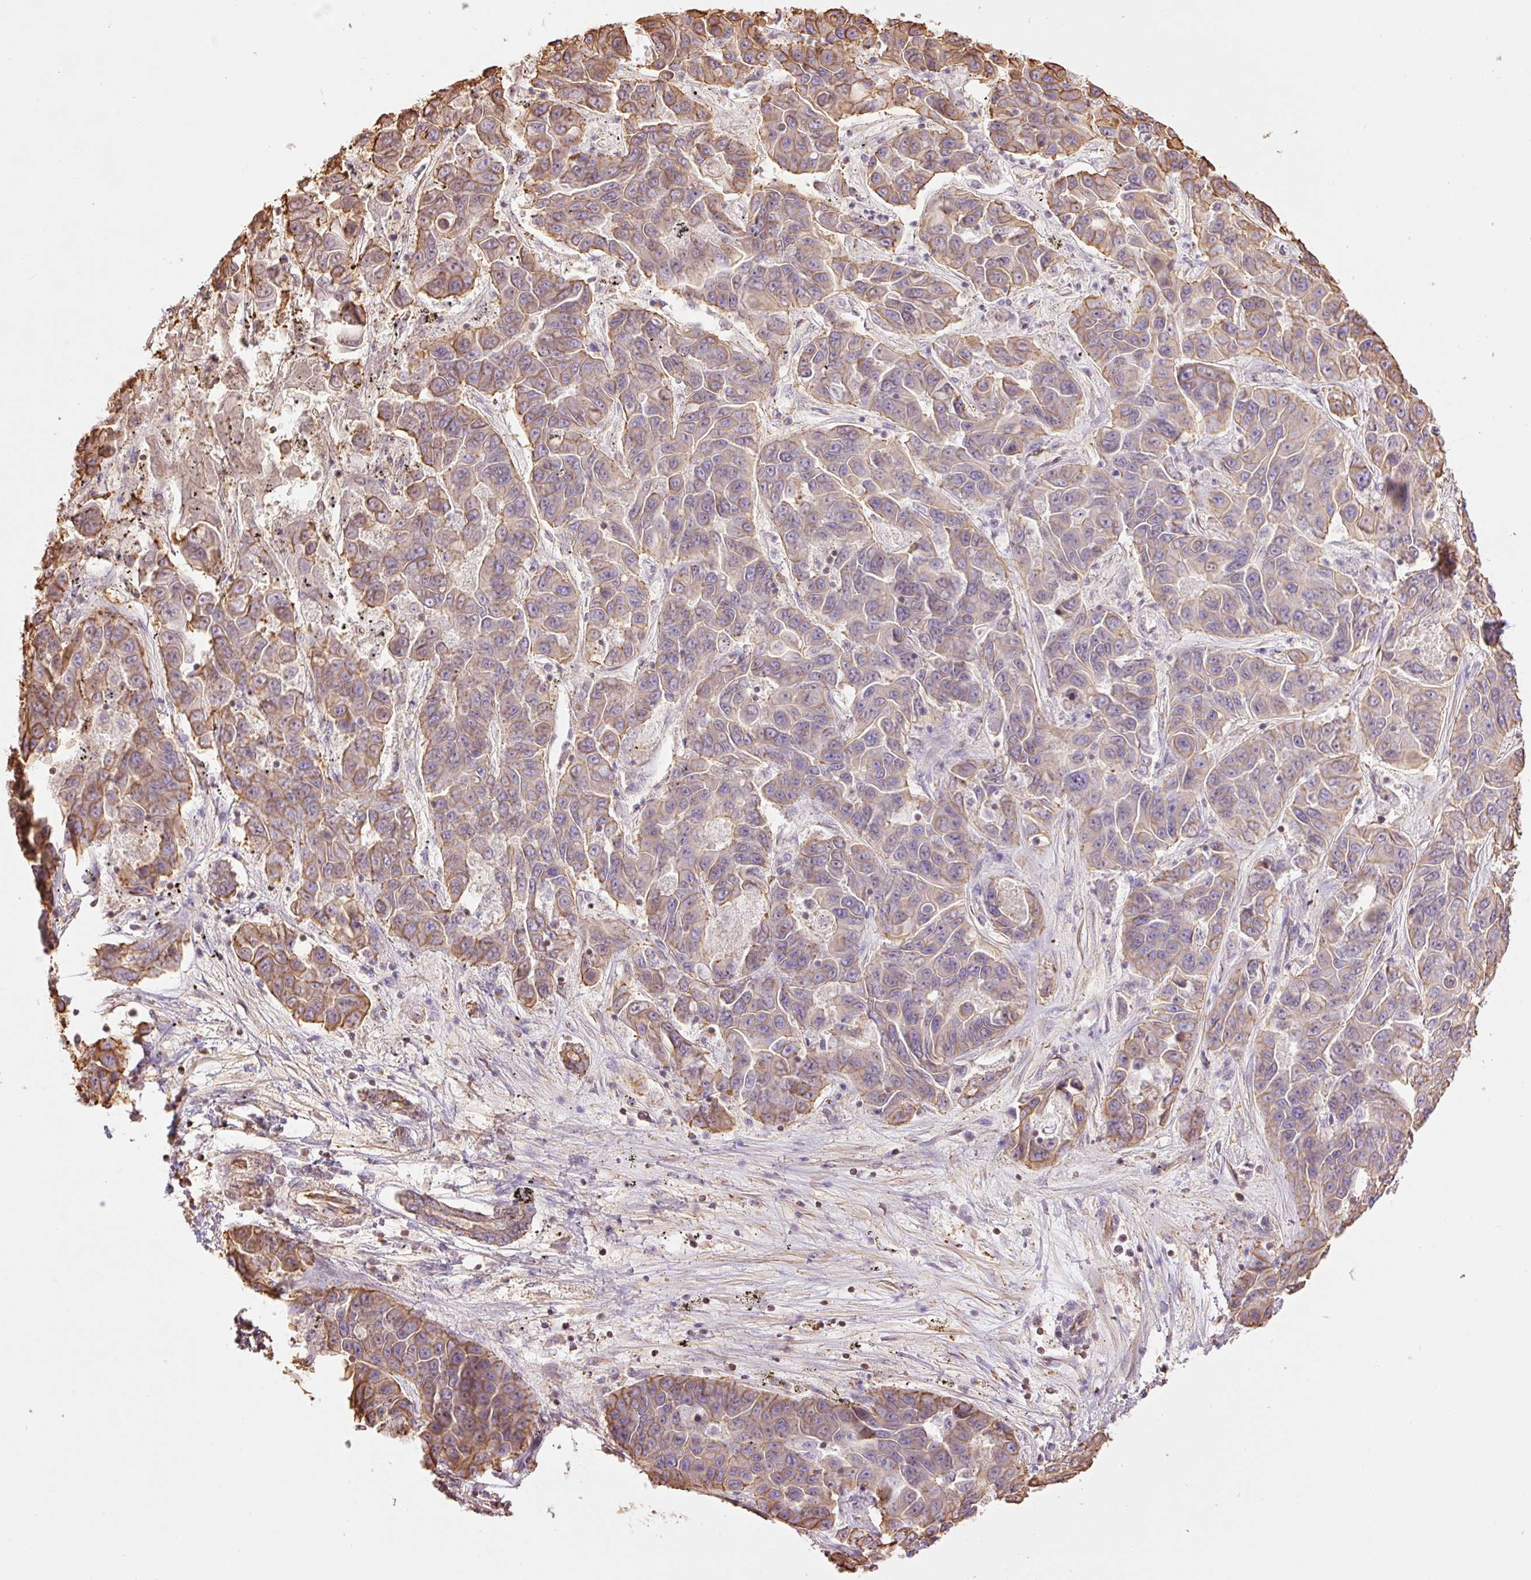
{"staining": {"intensity": "moderate", "quantity": "<25%", "location": "cytoplasmic/membranous"}, "tissue": "liver cancer", "cell_type": "Tumor cells", "image_type": "cancer", "snomed": [{"axis": "morphology", "description": "Cholangiocarcinoma"}, {"axis": "topography", "description": "Liver"}], "caption": "The micrograph reveals staining of liver cancer (cholangiocarcinoma), revealing moderate cytoplasmic/membranous protein staining (brown color) within tumor cells.", "gene": "PPP1R1B", "patient": {"sex": "female", "age": 52}}